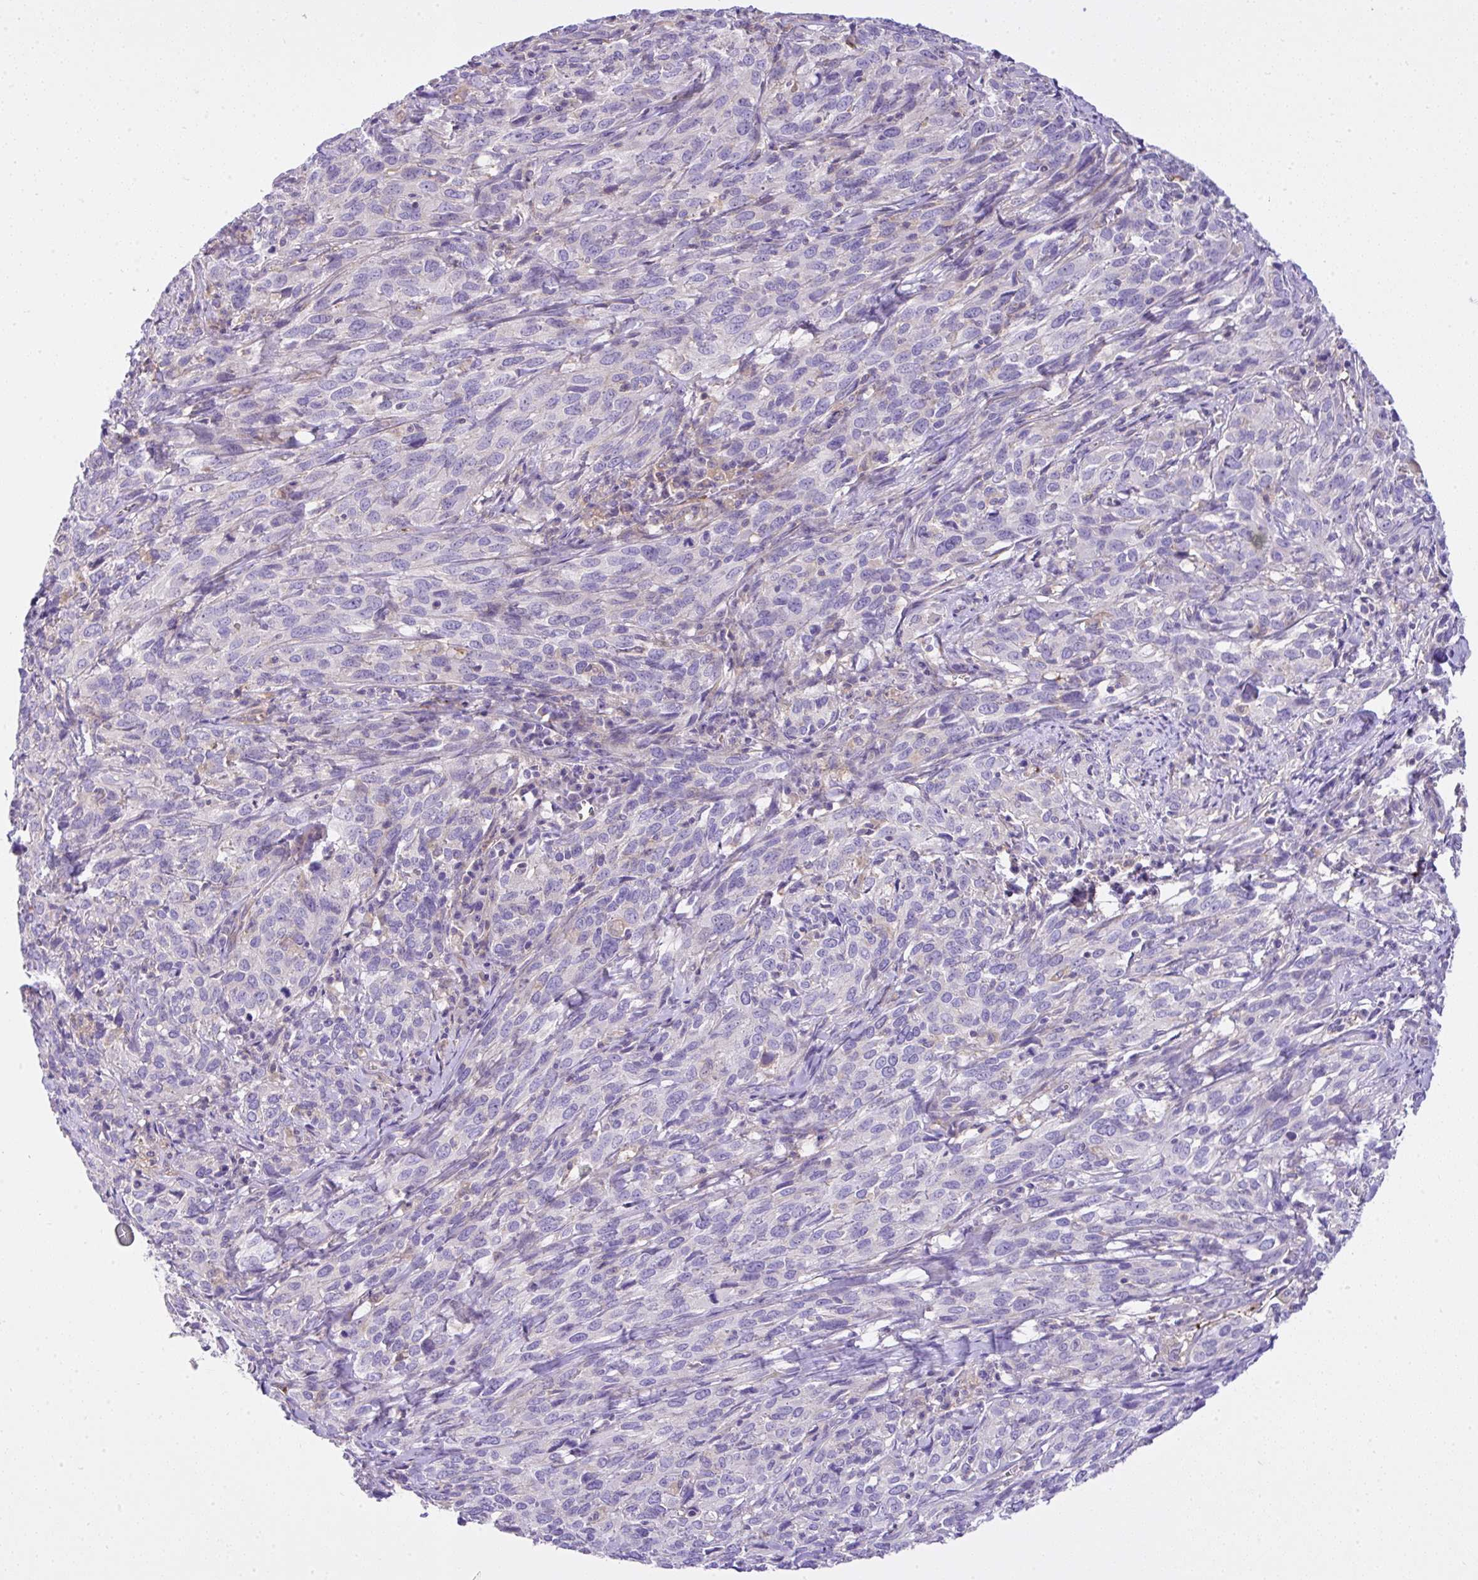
{"staining": {"intensity": "negative", "quantity": "none", "location": "none"}, "tissue": "cervical cancer", "cell_type": "Tumor cells", "image_type": "cancer", "snomed": [{"axis": "morphology", "description": "Squamous cell carcinoma, NOS"}, {"axis": "topography", "description": "Cervix"}], "caption": "Immunohistochemistry (IHC) photomicrograph of neoplastic tissue: cervical squamous cell carcinoma stained with DAB (3,3'-diaminobenzidine) shows no significant protein positivity in tumor cells. (Stains: DAB (3,3'-diaminobenzidine) immunohistochemistry (IHC) with hematoxylin counter stain, Microscopy: brightfield microscopy at high magnification).", "gene": "CCDC142", "patient": {"sex": "female", "age": 51}}